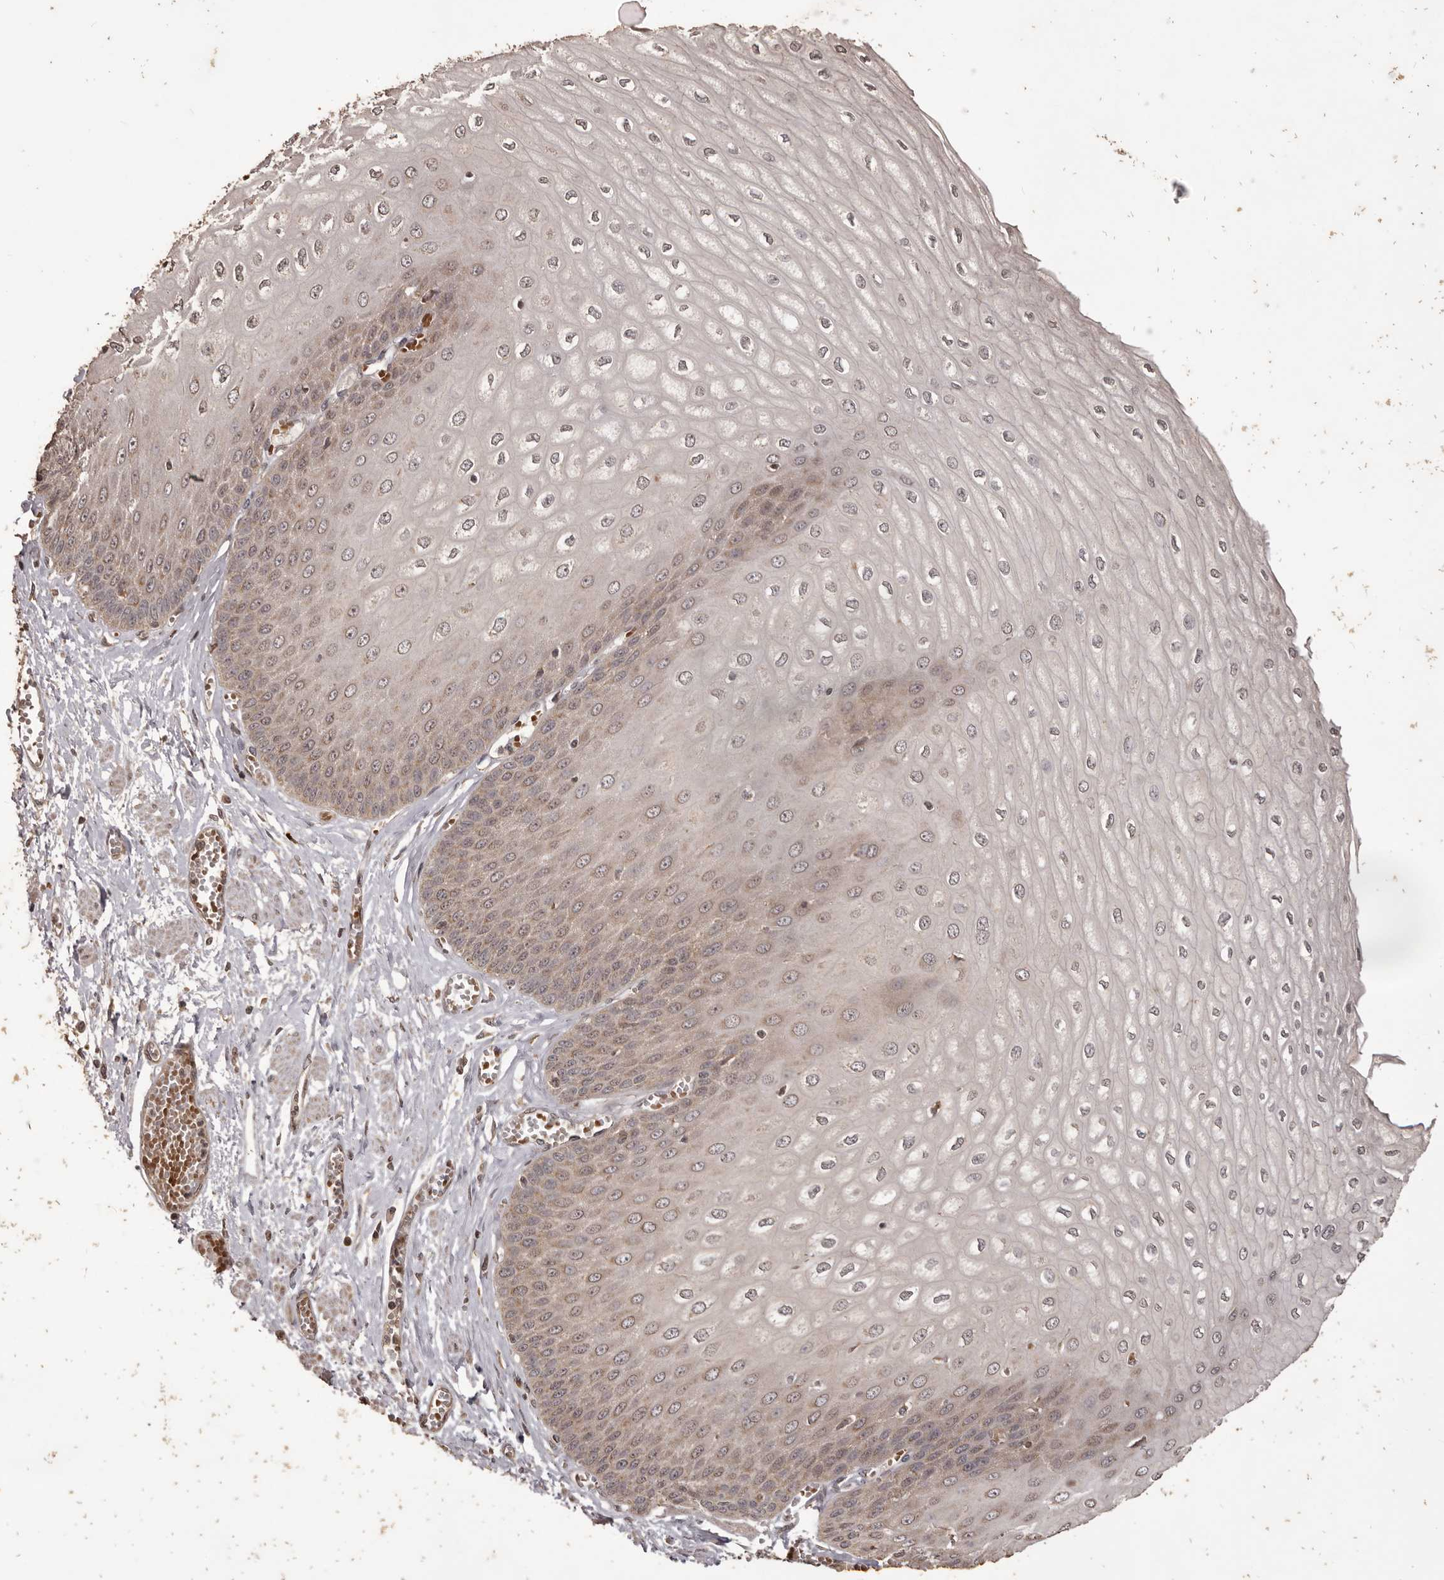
{"staining": {"intensity": "moderate", "quantity": "25%-75%", "location": "cytoplasmic/membranous"}, "tissue": "esophagus", "cell_type": "Squamous epithelial cells", "image_type": "normal", "snomed": [{"axis": "morphology", "description": "Normal tissue, NOS"}, {"axis": "topography", "description": "Esophagus"}], "caption": "IHC of unremarkable human esophagus exhibits medium levels of moderate cytoplasmic/membranous expression in approximately 25%-75% of squamous epithelial cells. (DAB IHC, brown staining for protein, blue staining for nuclei).", "gene": "QRSL1", "patient": {"sex": "male", "age": 60}}